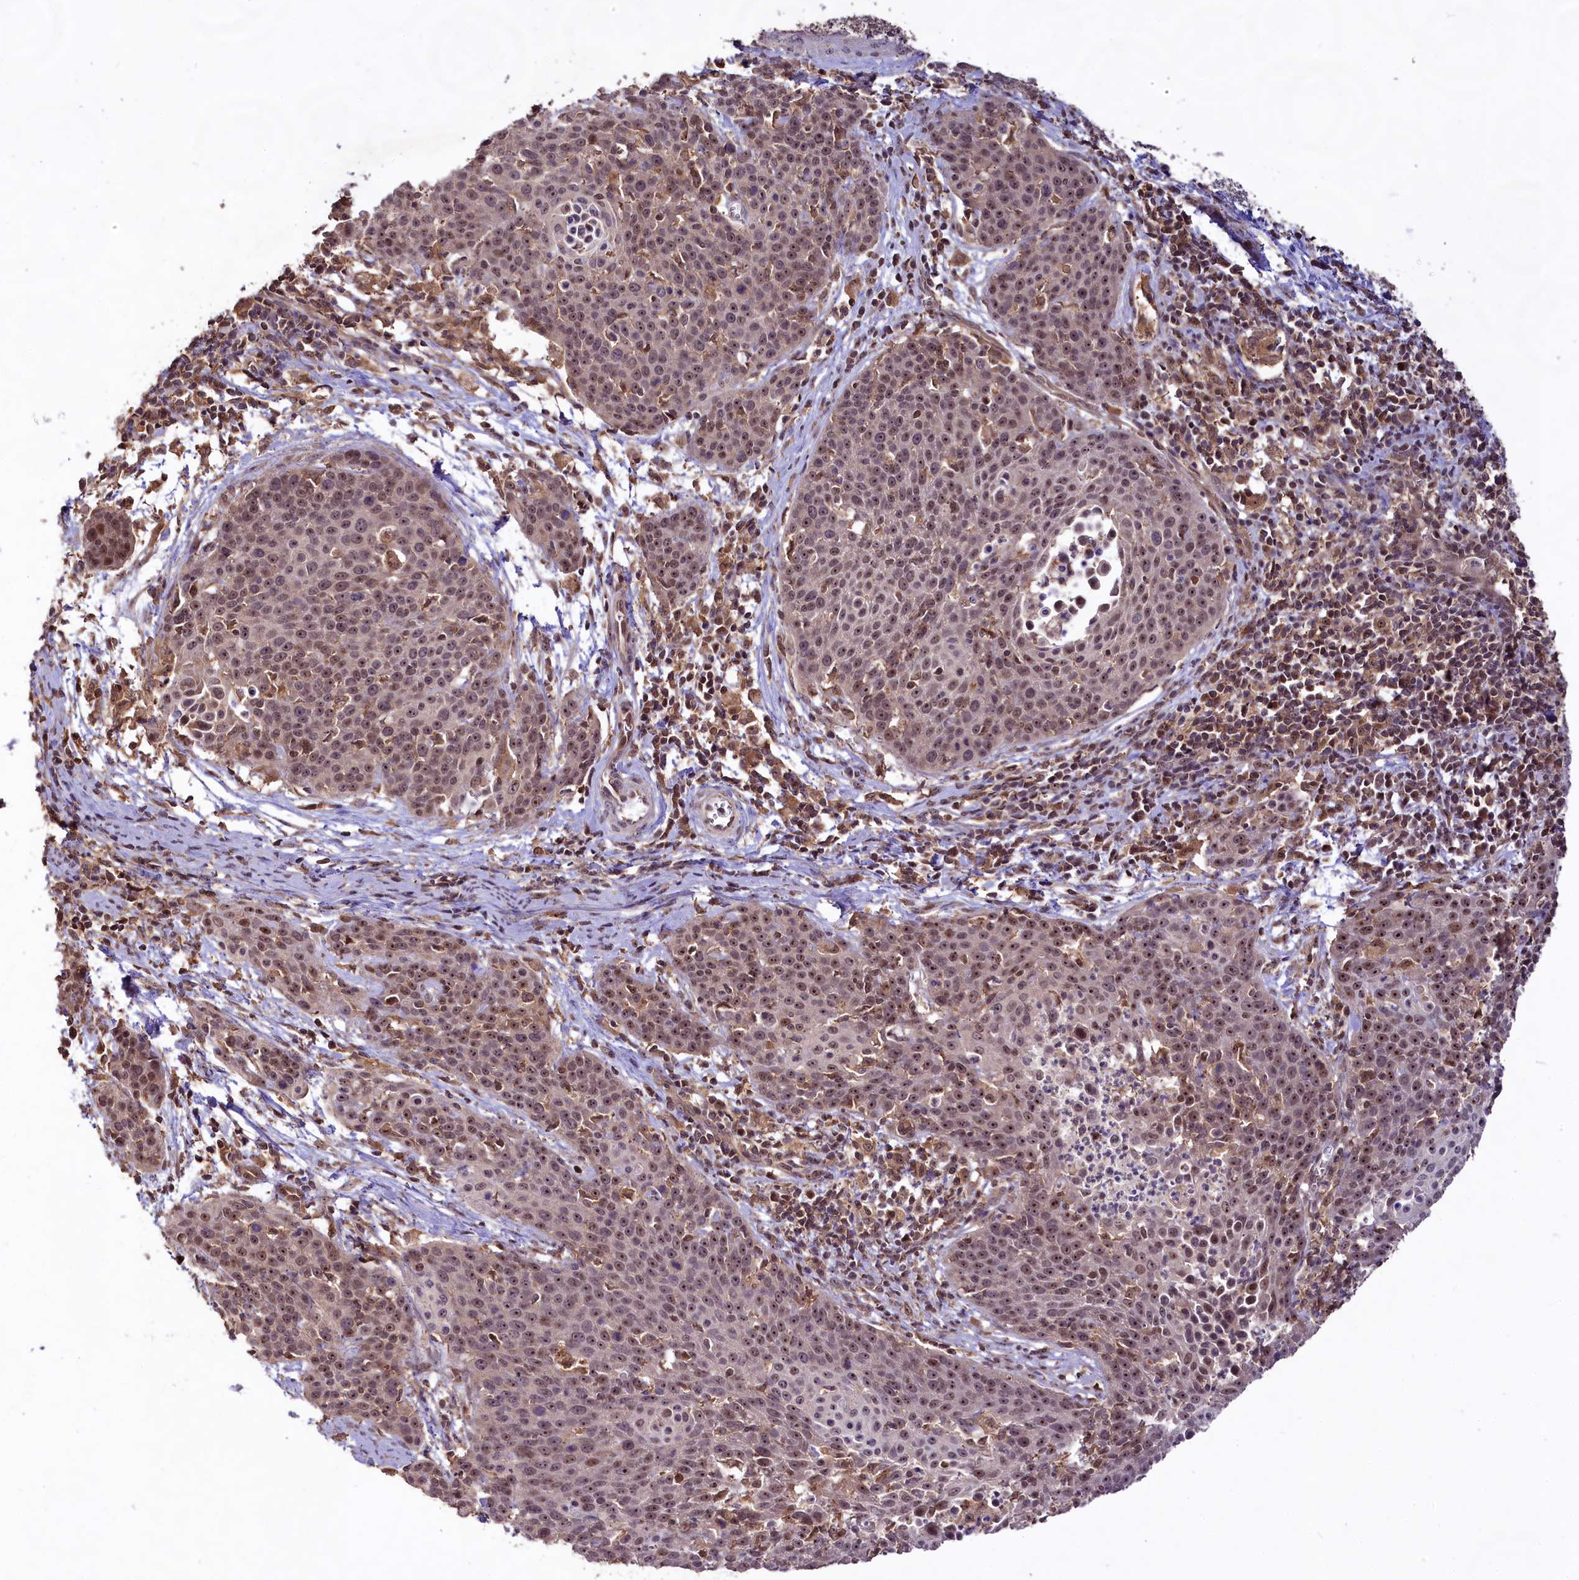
{"staining": {"intensity": "moderate", "quantity": ">75%", "location": "nuclear"}, "tissue": "cervical cancer", "cell_type": "Tumor cells", "image_type": "cancer", "snomed": [{"axis": "morphology", "description": "Squamous cell carcinoma, NOS"}, {"axis": "topography", "description": "Cervix"}], "caption": "High-power microscopy captured an immunohistochemistry histopathology image of cervical squamous cell carcinoma, revealing moderate nuclear staining in about >75% of tumor cells.", "gene": "RRP8", "patient": {"sex": "female", "age": 38}}